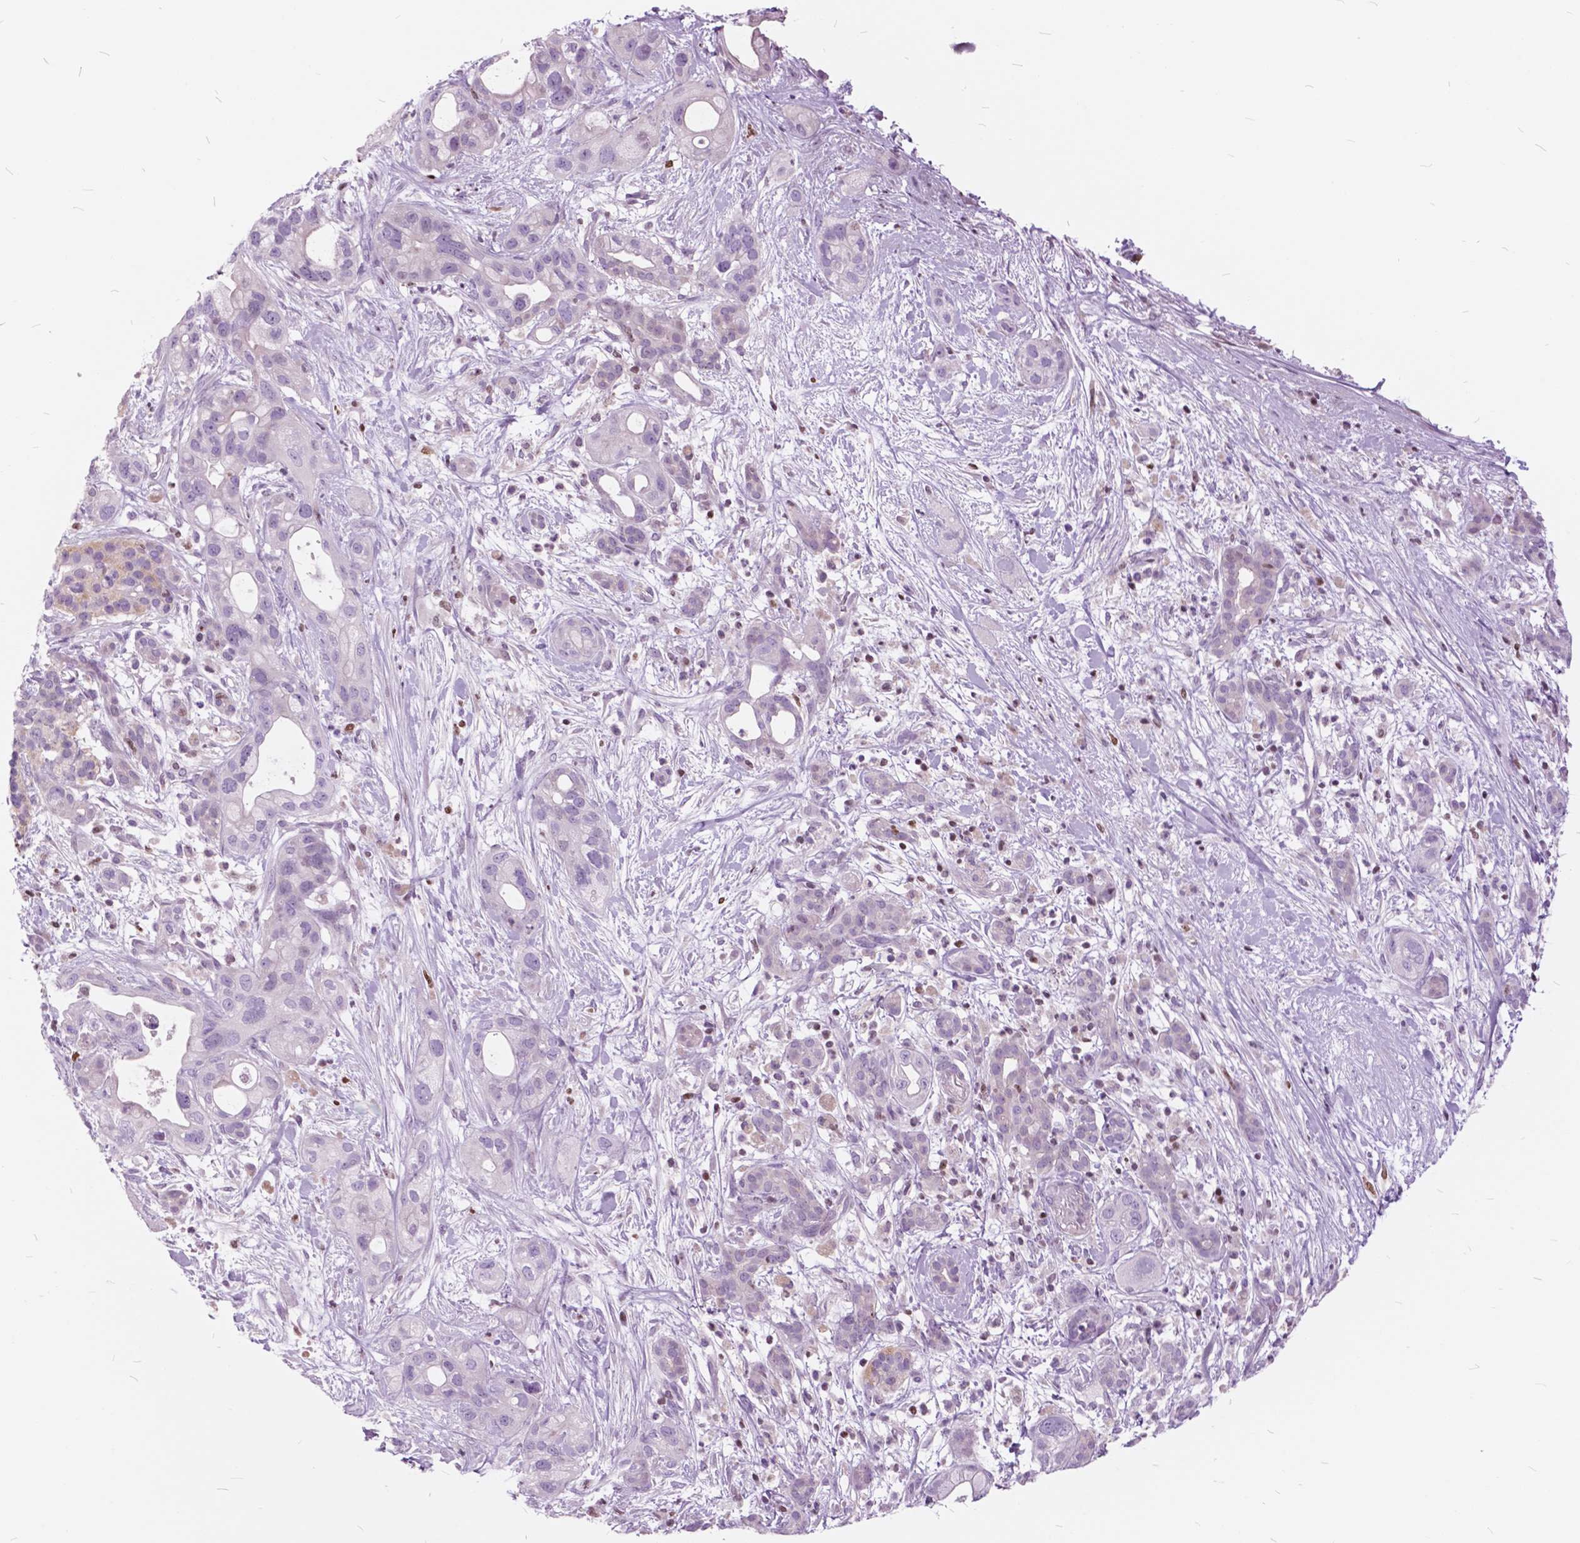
{"staining": {"intensity": "negative", "quantity": "none", "location": "none"}, "tissue": "pancreatic cancer", "cell_type": "Tumor cells", "image_type": "cancer", "snomed": [{"axis": "morphology", "description": "Adenocarcinoma, NOS"}, {"axis": "topography", "description": "Pancreas"}], "caption": "Image shows no significant protein positivity in tumor cells of pancreatic adenocarcinoma. (IHC, brightfield microscopy, high magnification).", "gene": "SP140", "patient": {"sex": "male", "age": 44}}